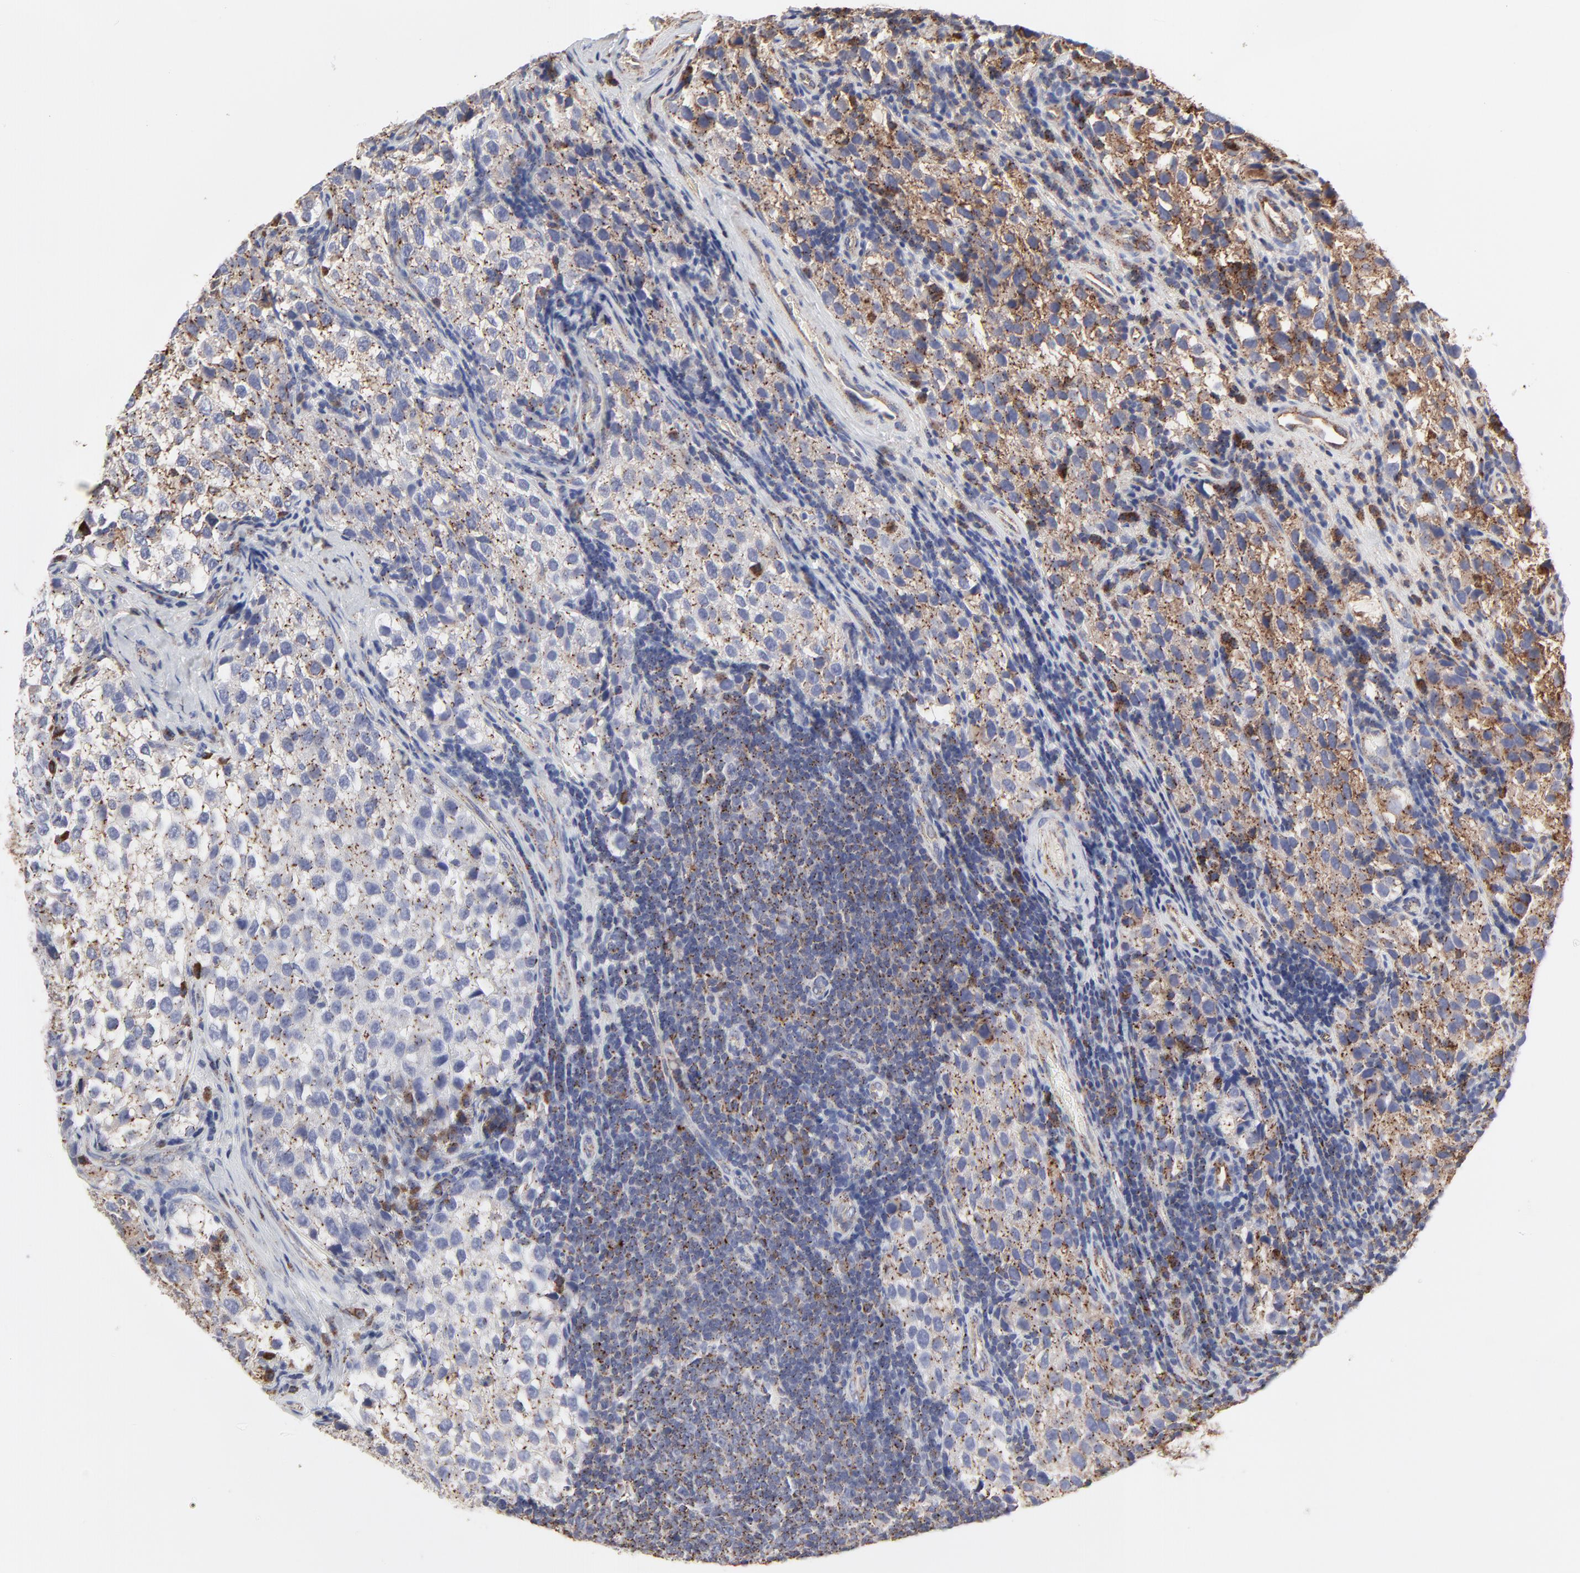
{"staining": {"intensity": "moderate", "quantity": "25%-75%", "location": "cytoplasmic/membranous"}, "tissue": "testis cancer", "cell_type": "Tumor cells", "image_type": "cancer", "snomed": [{"axis": "morphology", "description": "Seminoma, NOS"}, {"axis": "topography", "description": "Testis"}], "caption": "This is an image of immunohistochemistry (IHC) staining of seminoma (testis), which shows moderate positivity in the cytoplasmic/membranous of tumor cells.", "gene": "TRIM22", "patient": {"sex": "male", "age": 39}}